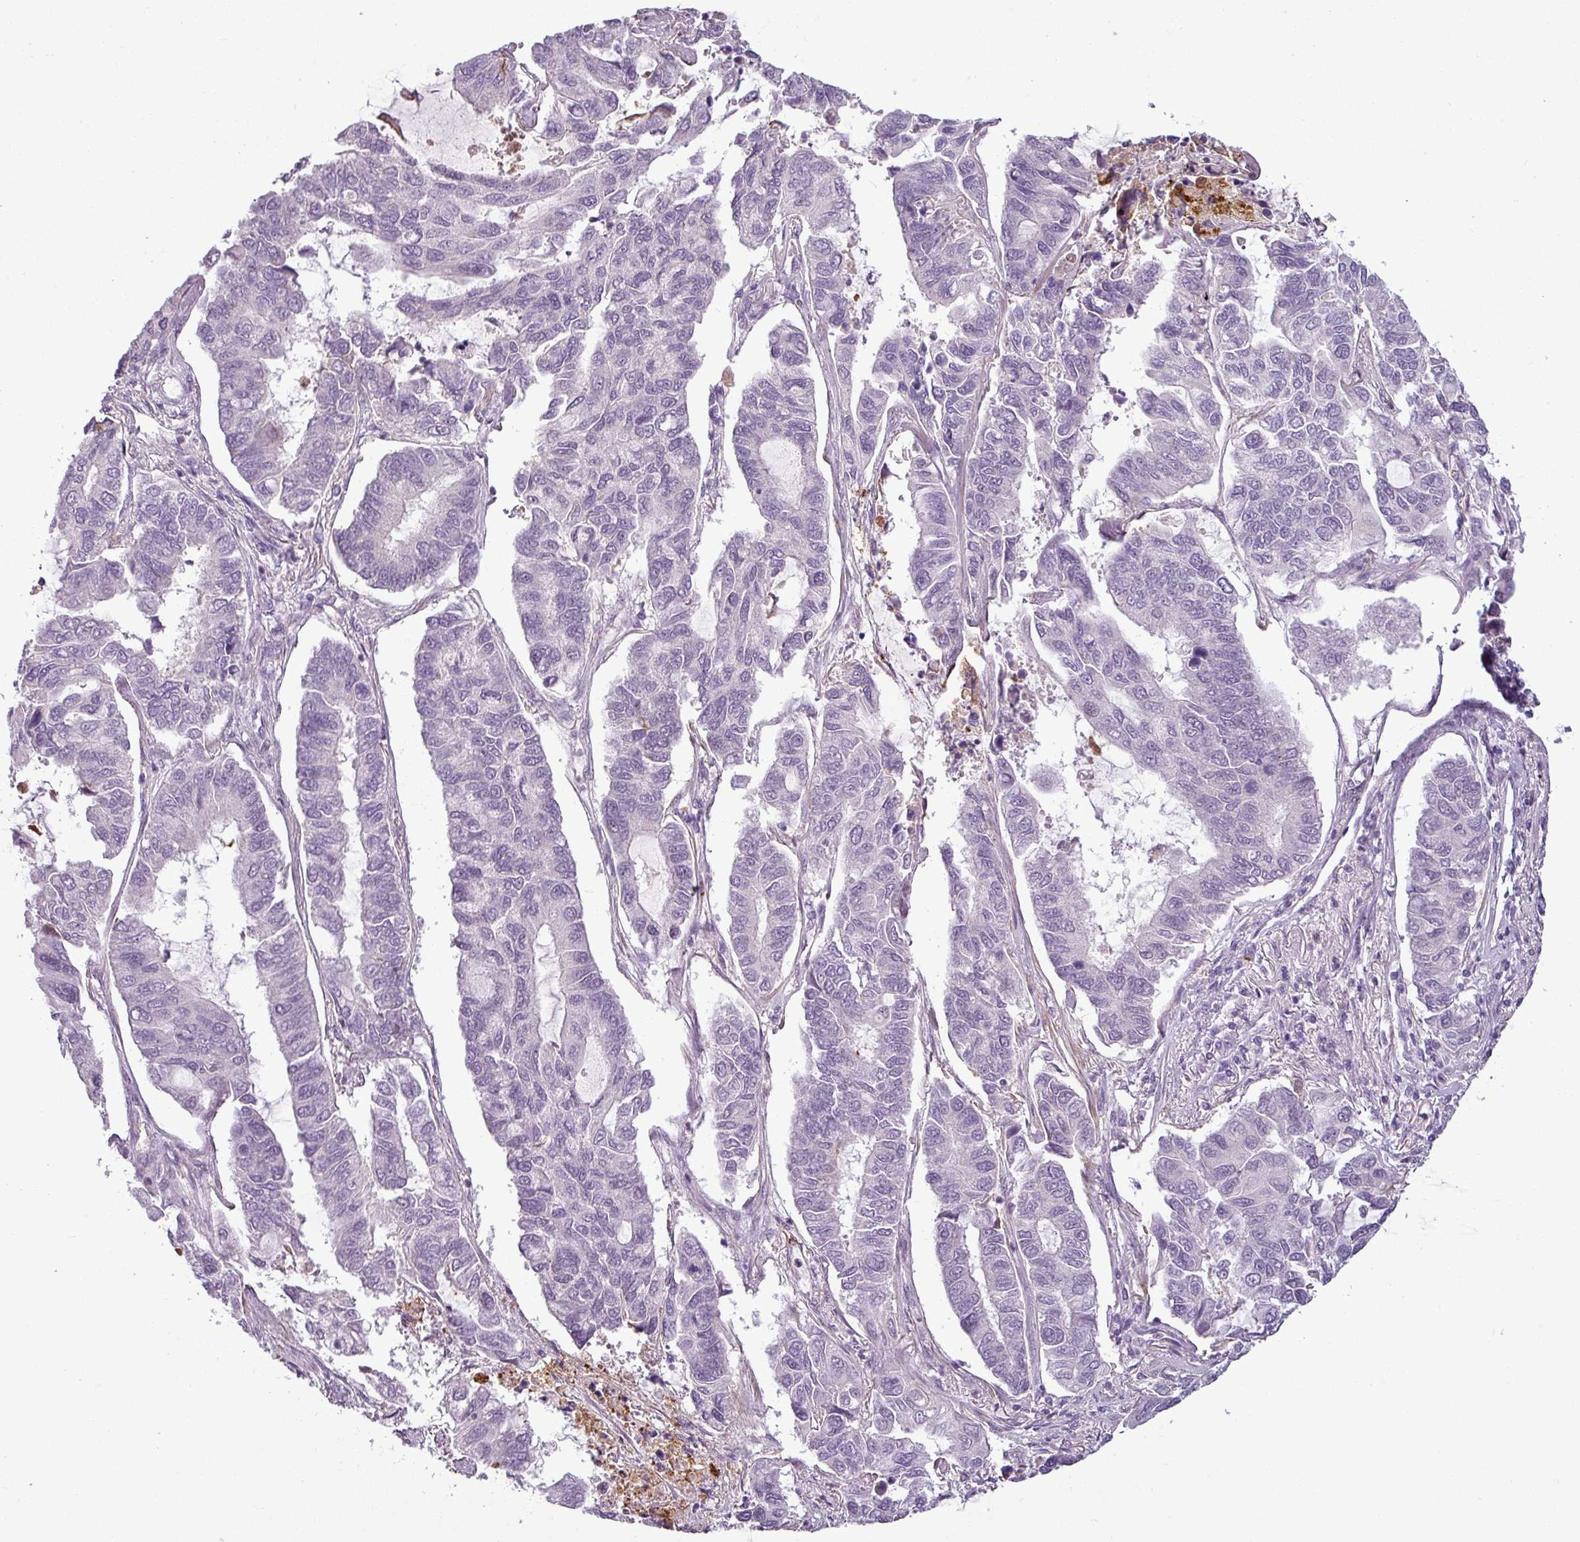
{"staining": {"intensity": "negative", "quantity": "none", "location": "none"}, "tissue": "lung cancer", "cell_type": "Tumor cells", "image_type": "cancer", "snomed": [{"axis": "morphology", "description": "Adenocarcinoma, NOS"}, {"axis": "topography", "description": "Lung"}], "caption": "IHC of lung cancer shows no positivity in tumor cells. Brightfield microscopy of immunohistochemistry (IHC) stained with DAB (3,3'-diaminobenzidine) (brown) and hematoxylin (blue), captured at high magnification.", "gene": "APOC1", "patient": {"sex": "male", "age": 64}}